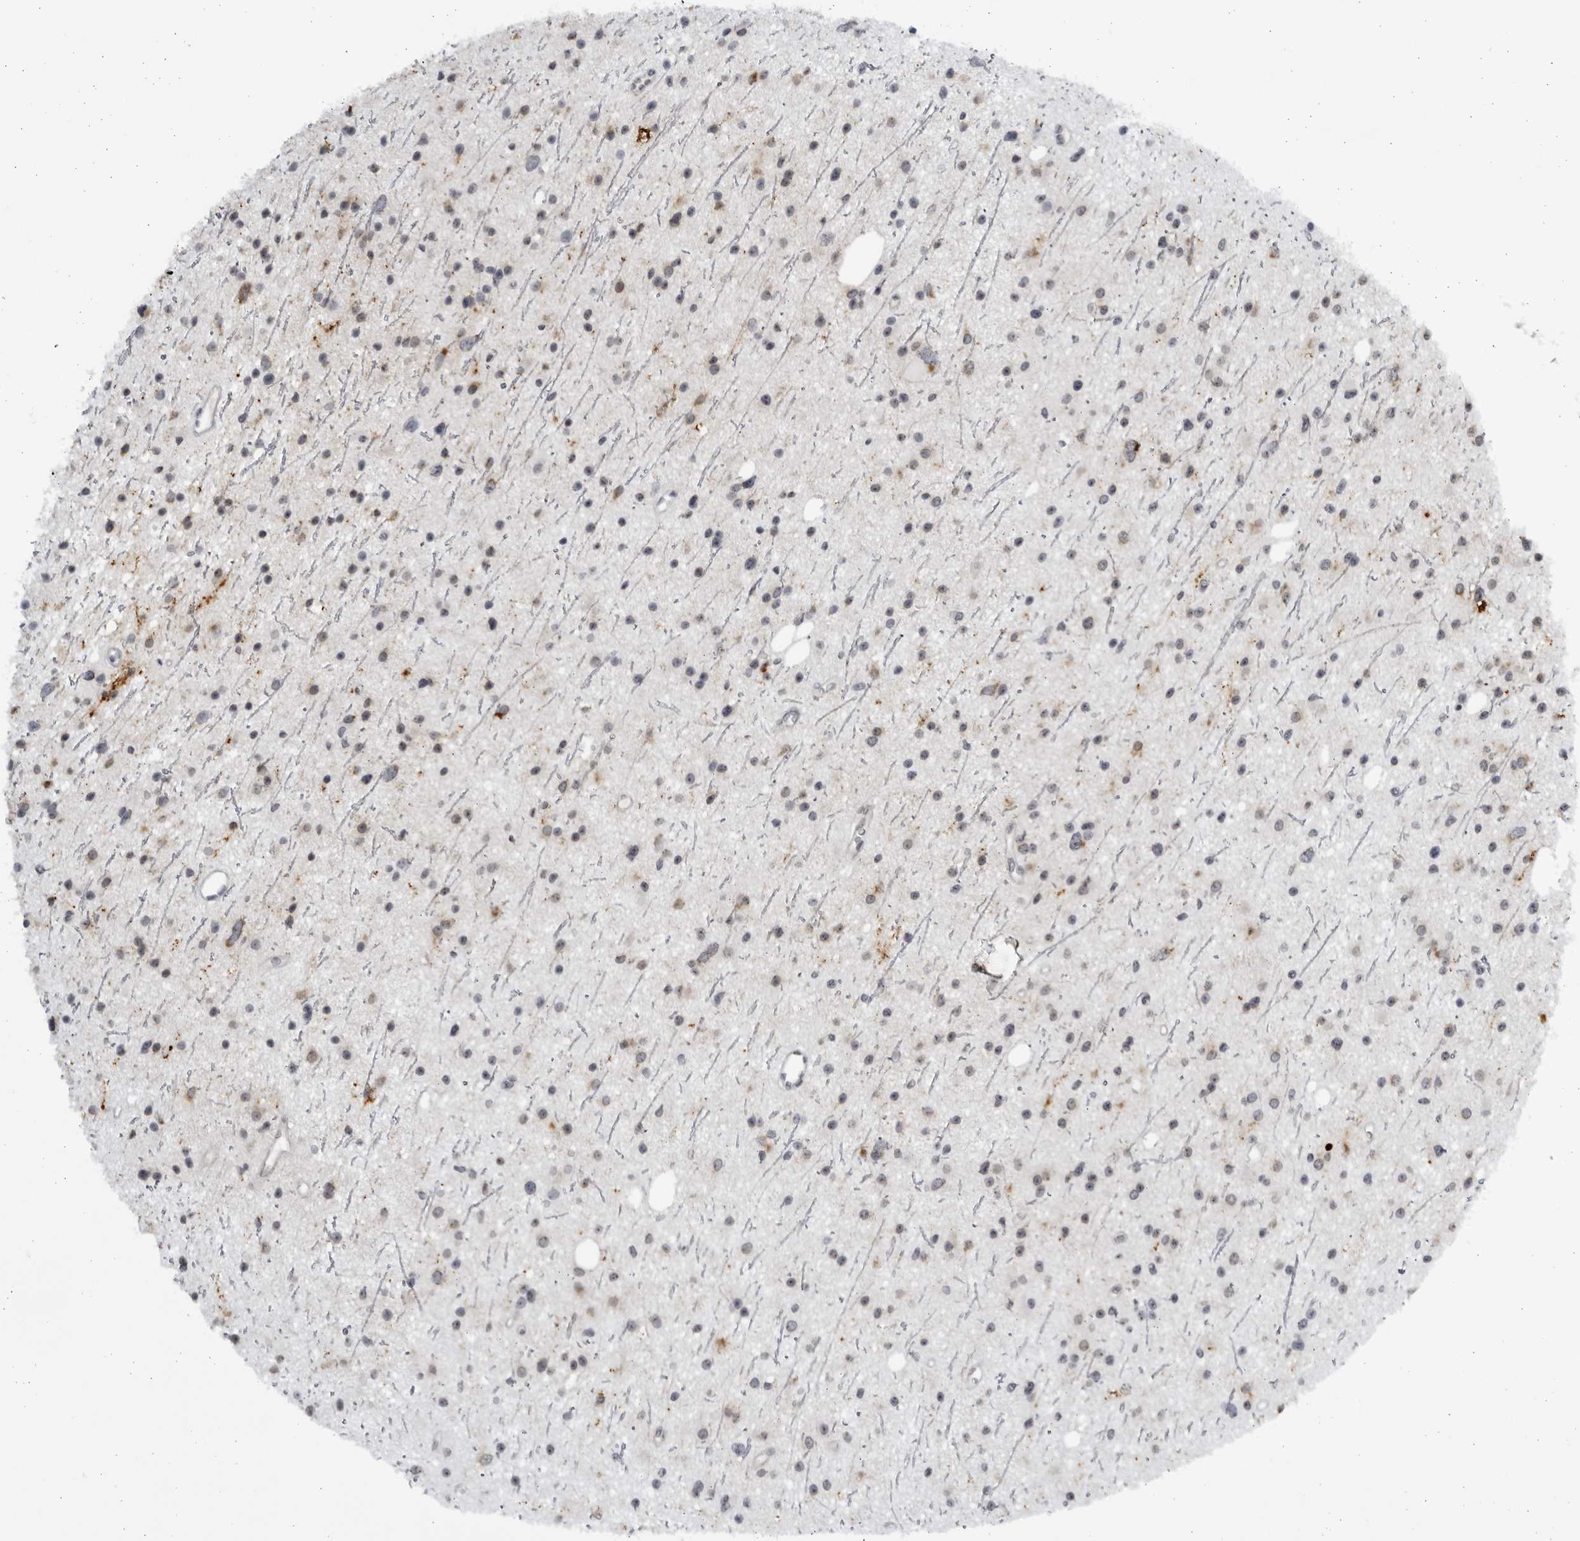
{"staining": {"intensity": "negative", "quantity": "none", "location": "none"}, "tissue": "glioma", "cell_type": "Tumor cells", "image_type": "cancer", "snomed": [{"axis": "morphology", "description": "Glioma, malignant, Low grade"}, {"axis": "topography", "description": "Cerebral cortex"}], "caption": "A micrograph of malignant glioma (low-grade) stained for a protein shows no brown staining in tumor cells. (DAB immunohistochemistry visualized using brightfield microscopy, high magnification).", "gene": "SLC25A22", "patient": {"sex": "female", "age": 39}}